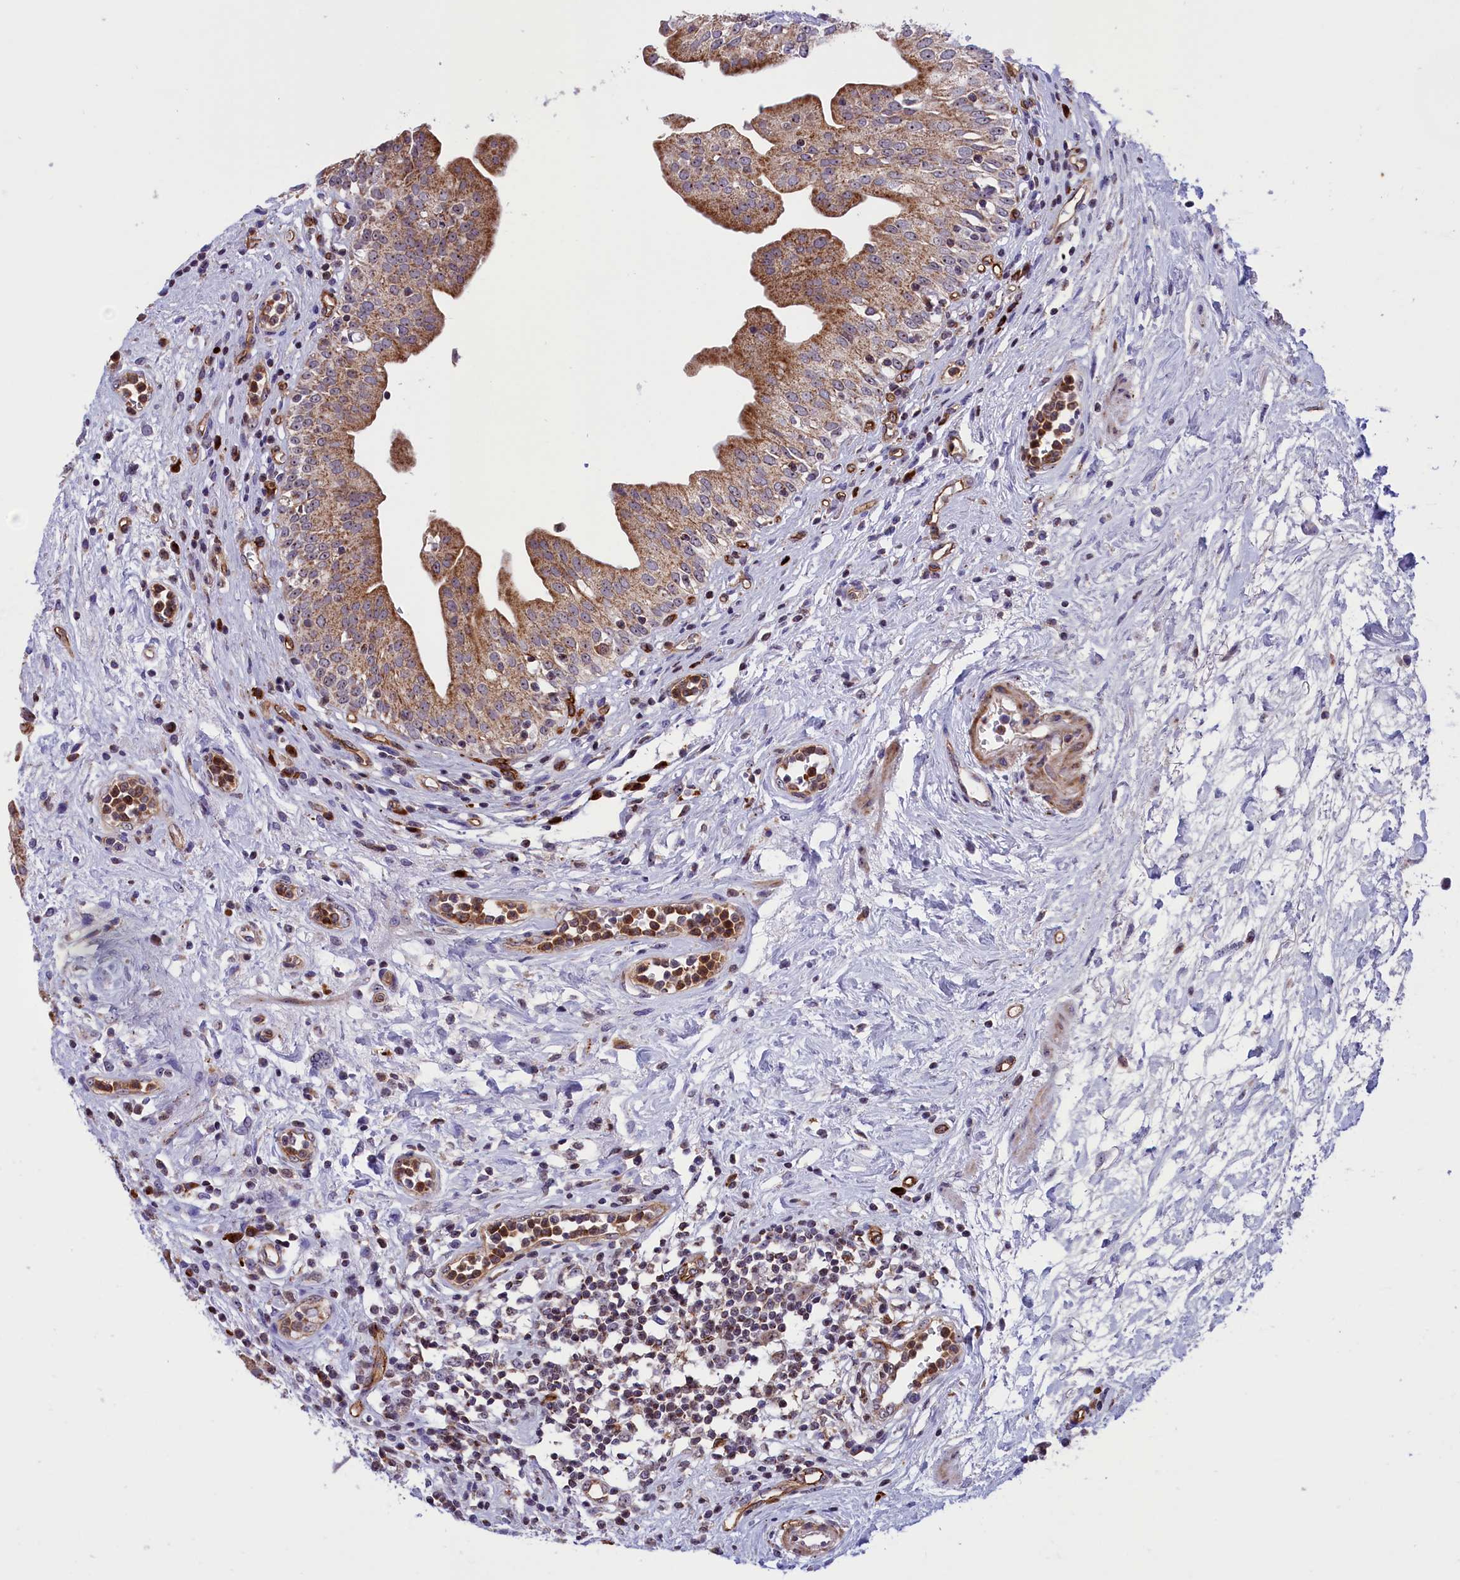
{"staining": {"intensity": "moderate", "quantity": ">75%", "location": "cytoplasmic/membranous"}, "tissue": "urinary bladder", "cell_type": "Urothelial cells", "image_type": "normal", "snomed": [{"axis": "morphology", "description": "Normal tissue, NOS"}, {"axis": "morphology", "description": "Inflammation, NOS"}, {"axis": "topography", "description": "Urinary bladder"}], "caption": "Approximately >75% of urothelial cells in unremarkable human urinary bladder display moderate cytoplasmic/membranous protein positivity as visualized by brown immunohistochemical staining.", "gene": "MPND", "patient": {"sex": "male", "age": 63}}